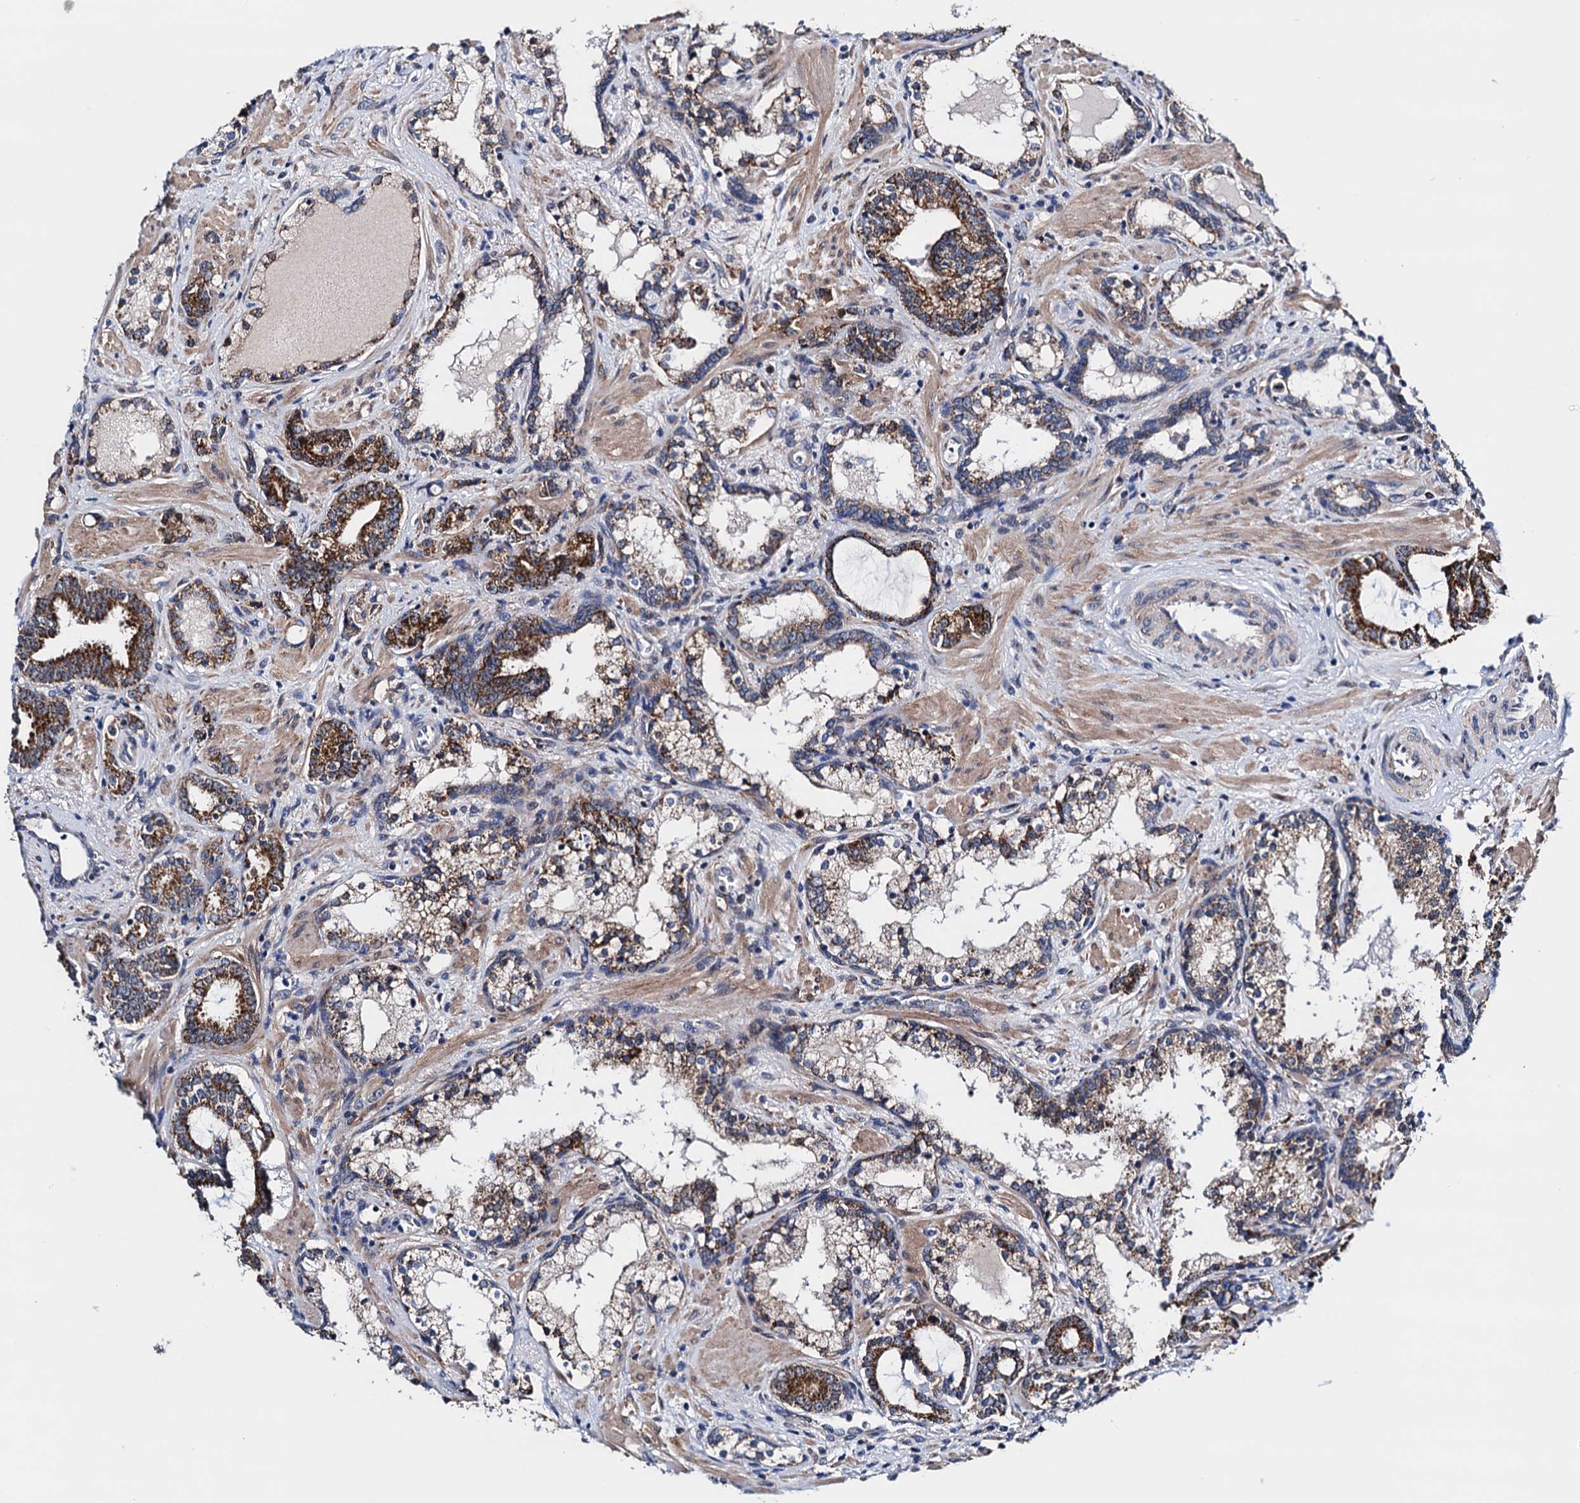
{"staining": {"intensity": "strong", "quantity": "25%-75%", "location": "cytoplasmic/membranous"}, "tissue": "prostate cancer", "cell_type": "Tumor cells", "image_type": "cancer", "snomed": [{"axis": "morphology", "description": "Adenocarcinoma, High grade"}, {"axis": "topography", "description": "Prostate"}], "caption": "About 25%-75% of tumor cells in prostate cancer (adenocarcinoma (high-grade)) exhibit strong cytoplasmic/membranous protein expression as visualized by brown immunohistochemical staining.", "gene": "COA4", "patient": {"sex": "male", "age": 58}}